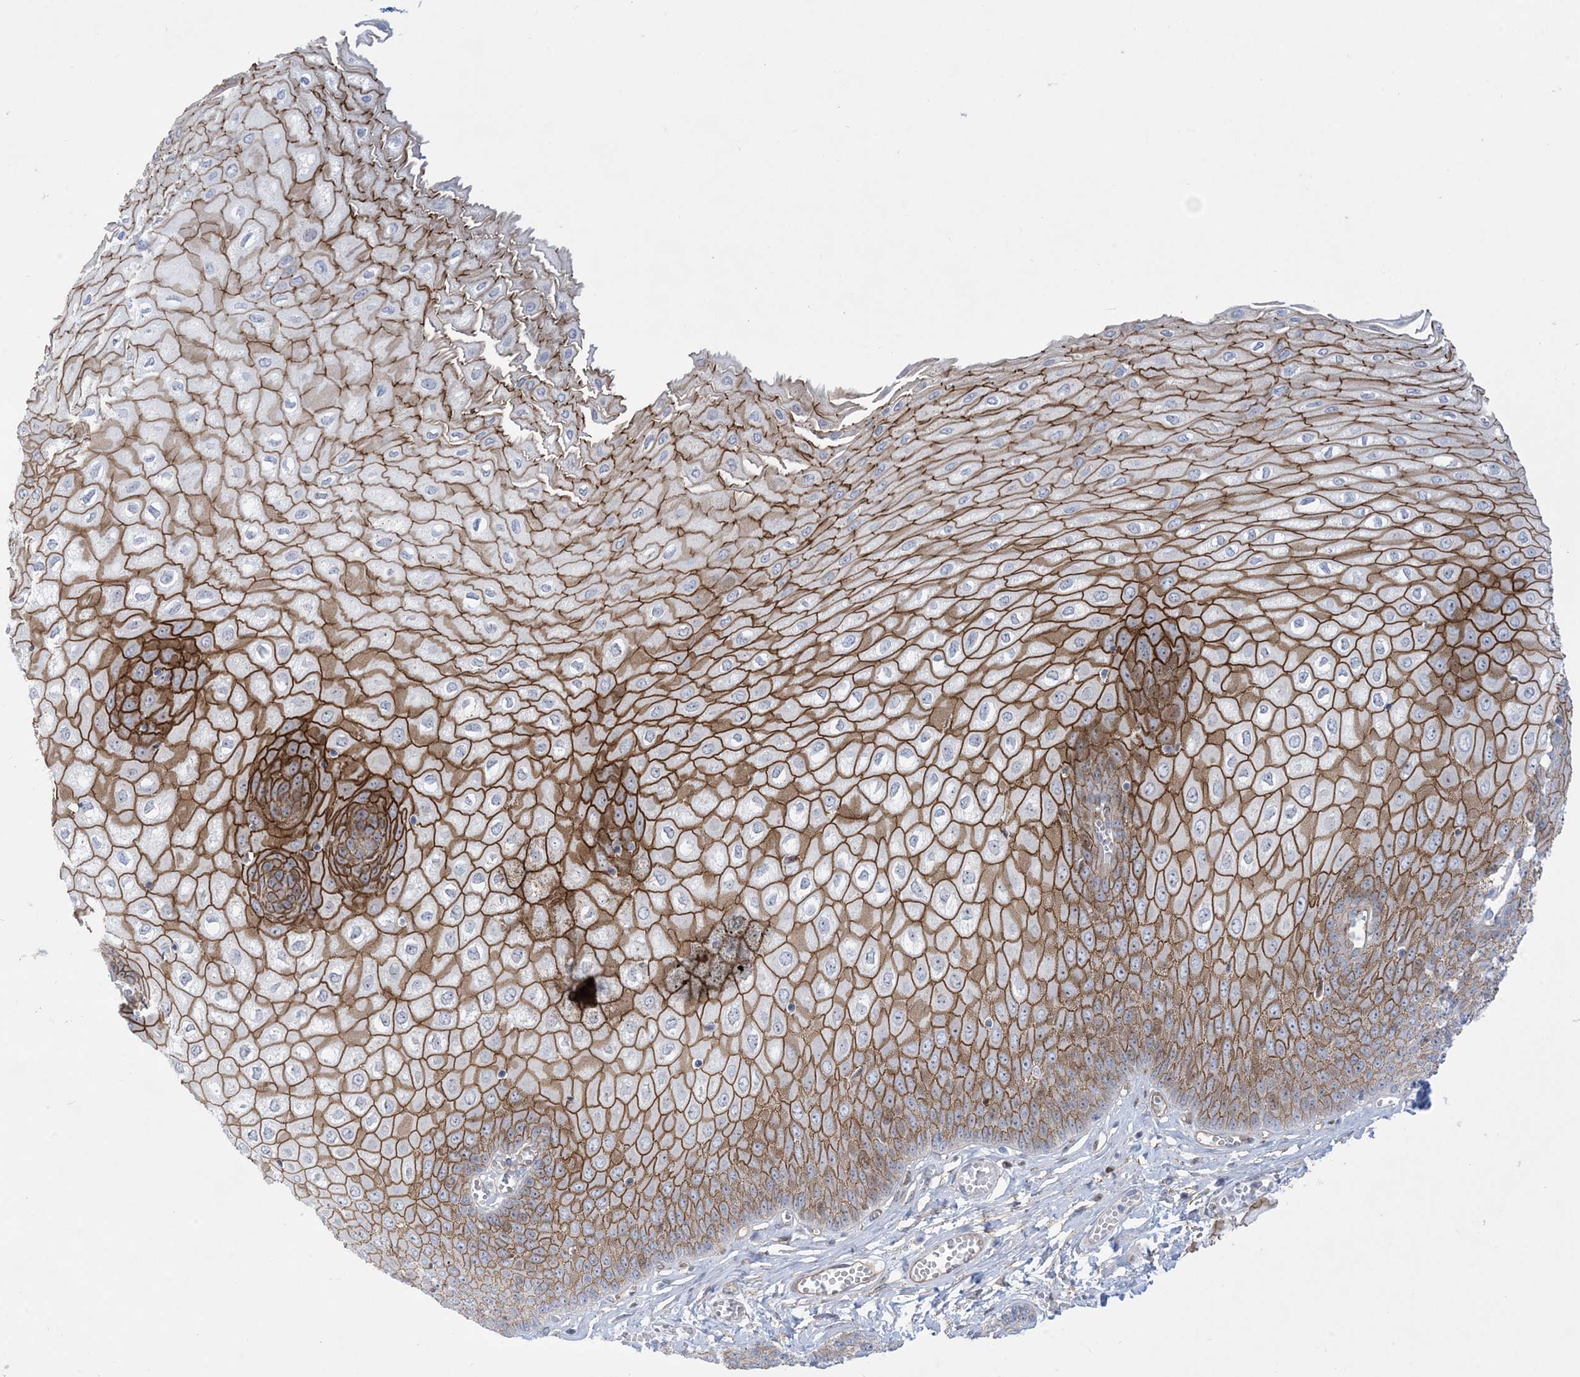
{"staining": {"intensity": "strong", "quantity": ">75%", "location": "cytoplasmic/membranous"}, "tissue": "esophagus", "cell_type": "Squamous epithelial cells", "image_type": "normal", "snomed": [{"axis": "morphology", "description": "Normal tissue, NOS"}, {"axis": "topography", "description": "Esophagus"}], "caption": "Immunohistochemistry micrograph of unremarkable human esophagus stained for a protein (brown), which exhibits high levels of strong cytoplasmic/membranous staining in approximately >75% of squamous epithelial cells.", "gene": "MARS2", "patient": {"sex": "male", "age": 60}}